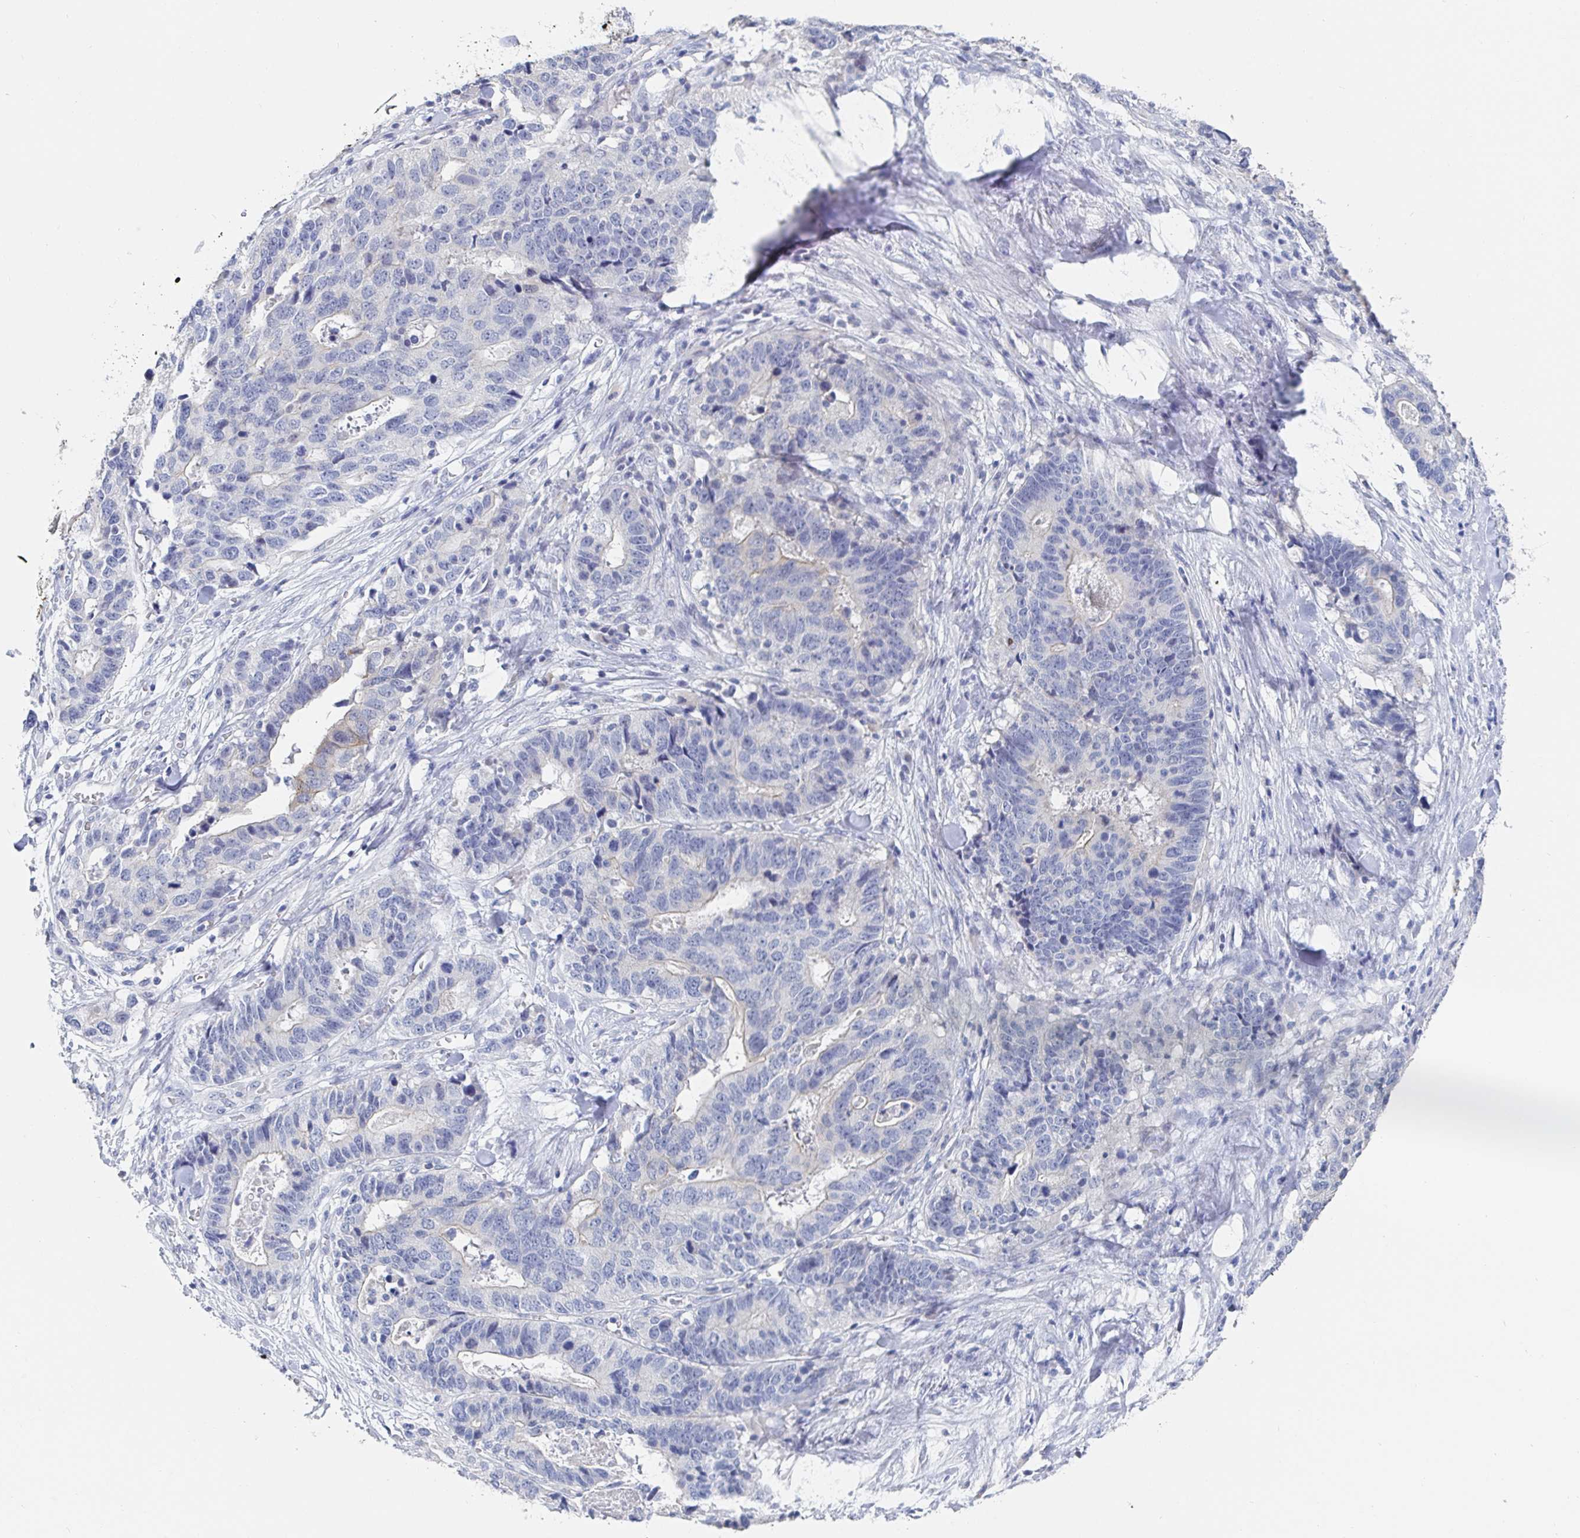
{"staining": {"intensity": "weak", "quantity": "<25%", "location": "cytoplasmic/membranous"}, "tissue": "stomach cancer", "cell_type": "Tumor cells", "image_type": "cancer", "snomed": [{"axis": "morphology", "description": "Adenocarcinoma, NOS"}, {"axis": "topography", "description": "Stomach, upper"}], "caption": "Adenocarcinoma (stomach) stained for a protein using immunohistochemistry (IHC) displays no expression tumor cells.", "gene": "ZNF430", "patient": {"sex": "female", "age": 67}}